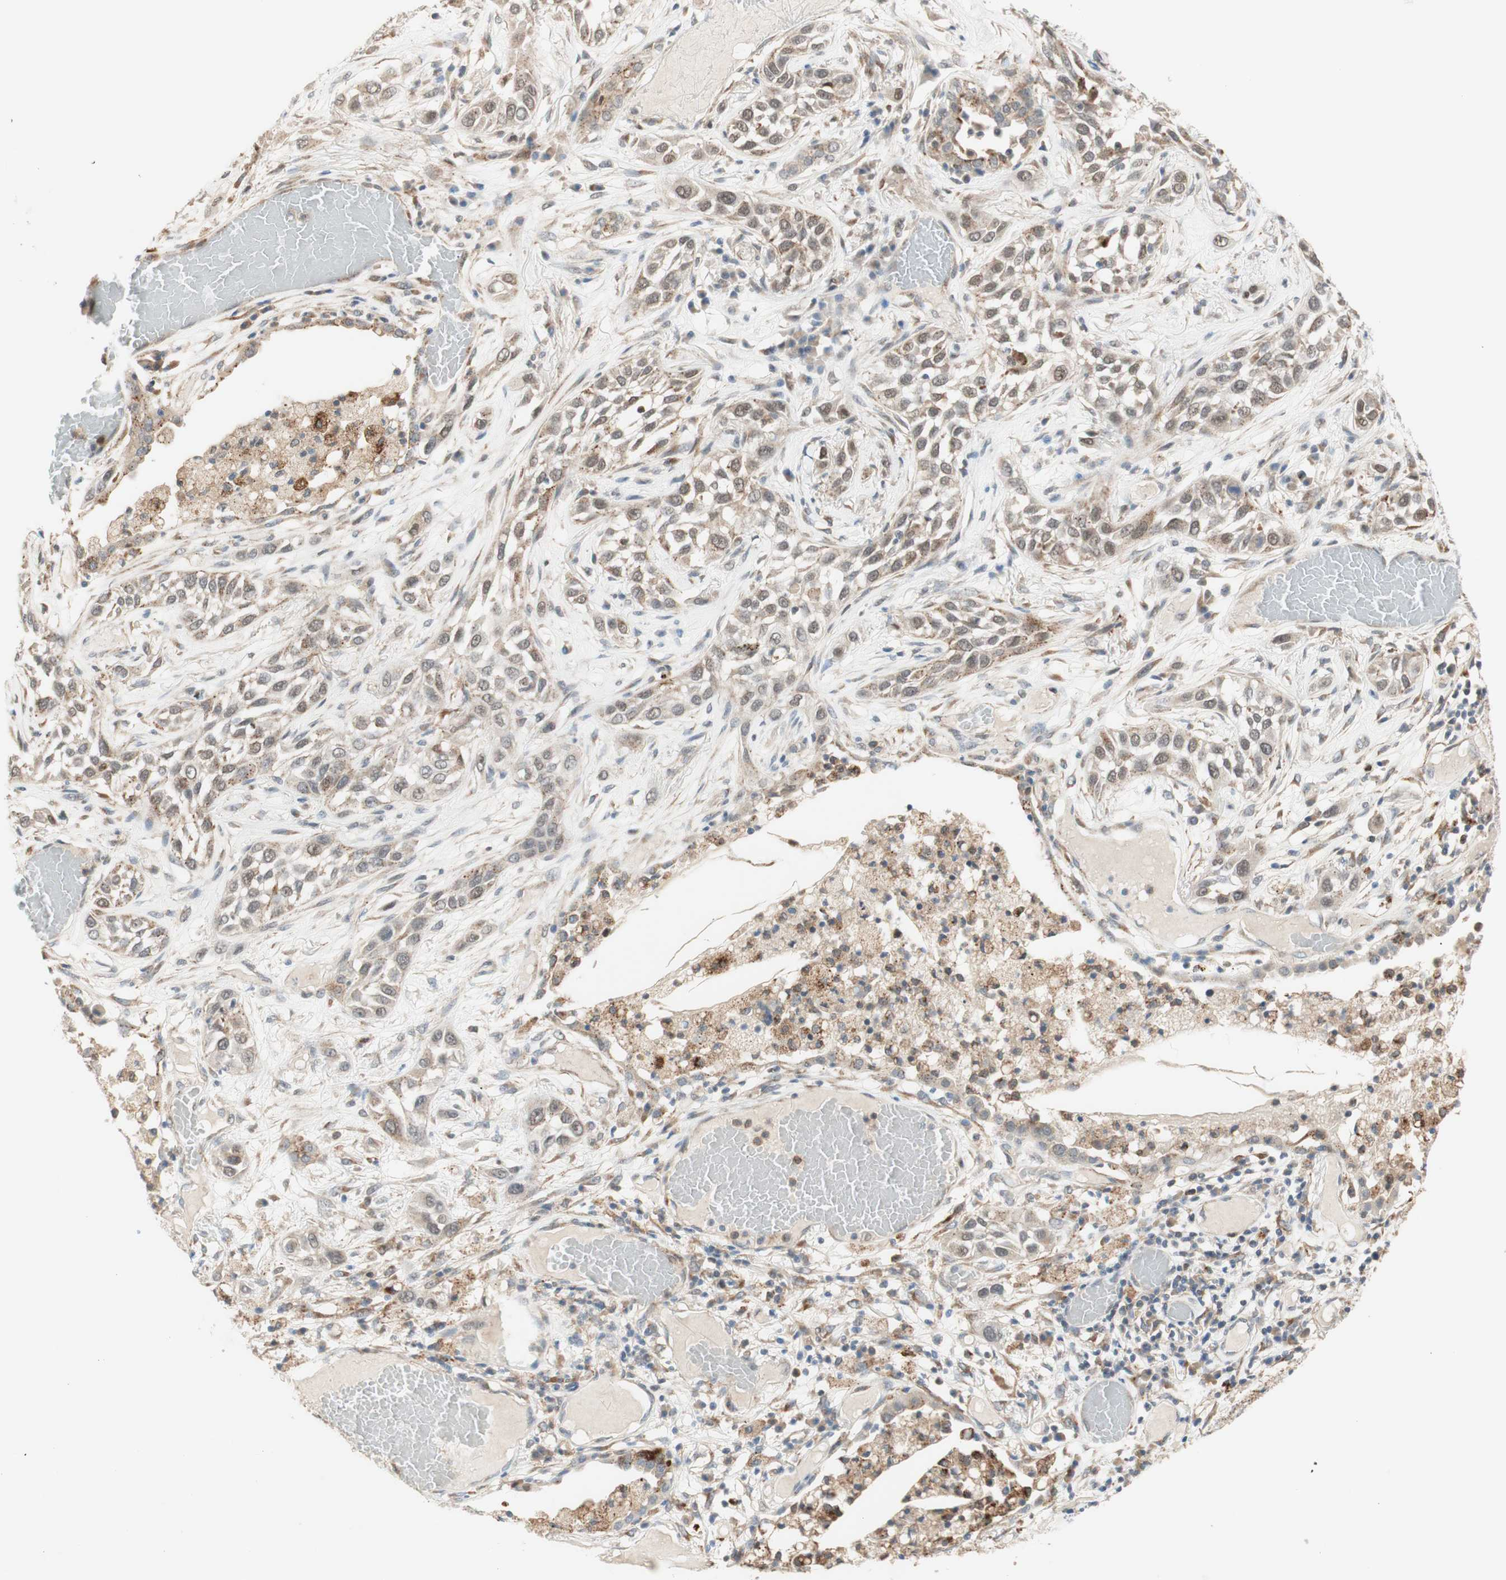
{"staining": {"intensity": "weak", "quantity": "25%-75%", "location": "cytoplasmic/membranous"}, "tissue": "lung cancer", "cell_type": "Tumor cells", "image_type": "cancer", "snomed": [{"axis": "morphology", "description": "Squamous cell carcinoma, NOS"}, {"axis": "topography", "description": "Lung"}], "caption": "IHC micrograph of neoplastic tissue: human lung cancer (squamous cell carcinoma) stained using IHC reveals low levels of weak protein expression localized specifically in the cytoplasmic/membranous of tumor cells, appearing as a cytoplasmic/membranous brown color.", "gene": "GAPT", "patient": {"sex": "male", "age": 71}}